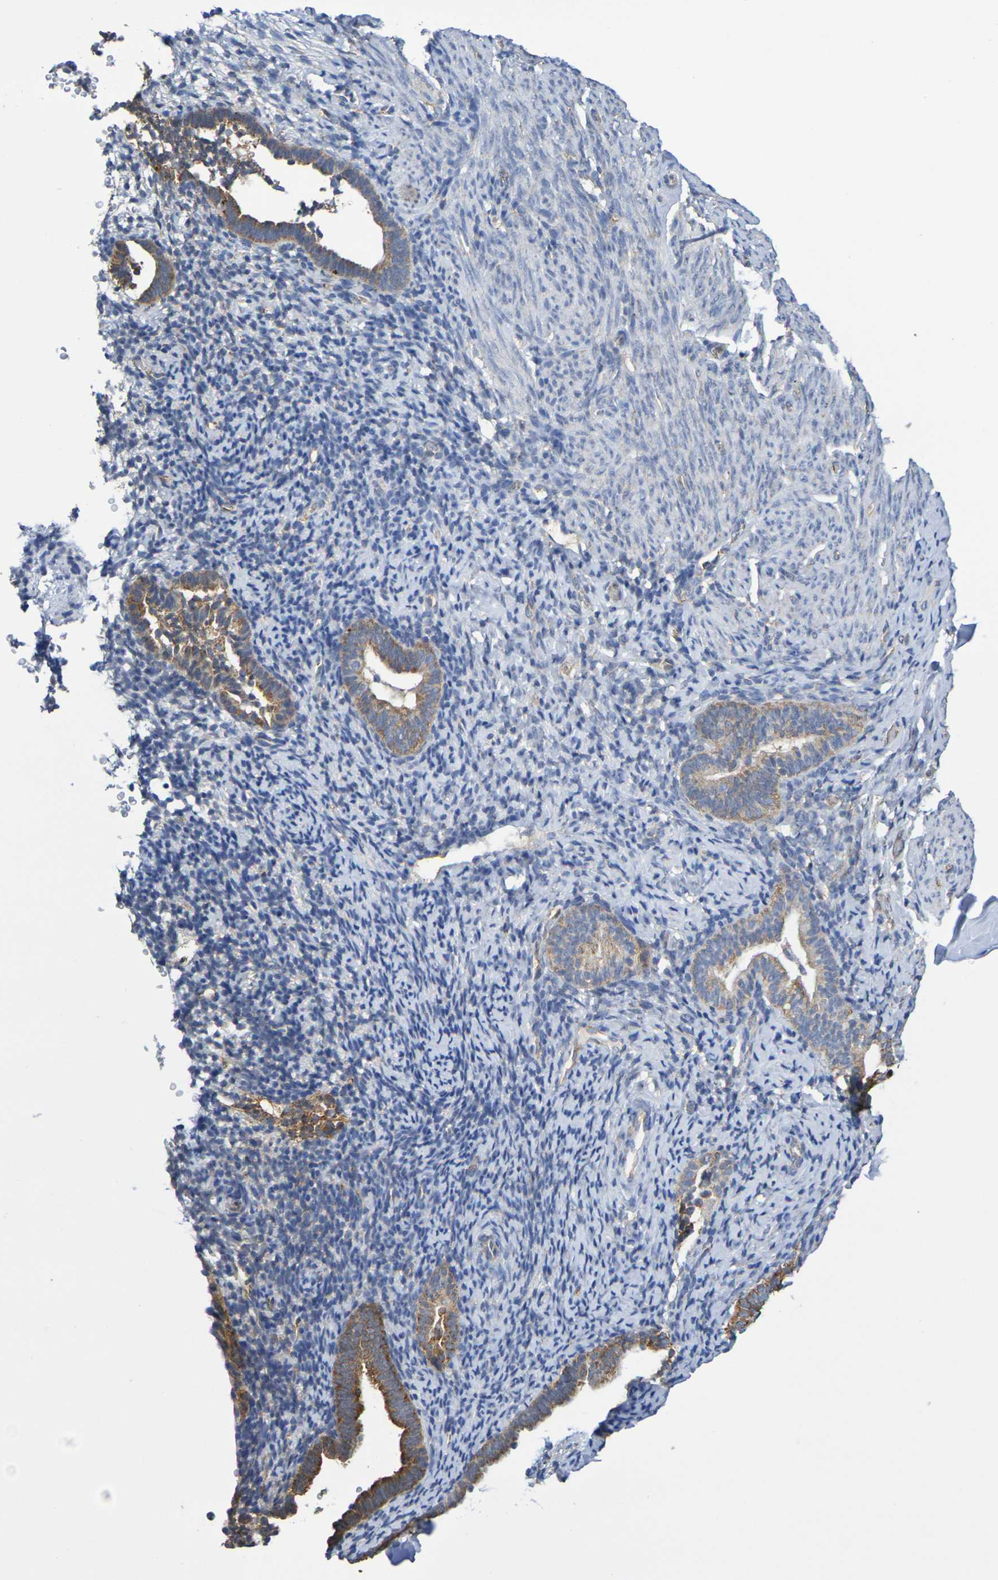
{"staining": {"intensity": "negative", "quantity": "none", "location": "none"}, "tissue": "endometrium", "cell_type": "Cells in endometrial stroma", "image_type": "normal", "snomed": [{"axis": "morphology", "description": "Normal tissue, NOS"}, {"axis": "topography", "description": "Endometrium"}], "caption": "Photomicrograph shows no protein staining in cells in endometrial stroma of normal endometrium. (Brightfield microscopy of DAB (3,3'-diaminobenzidine) immunohistochemistry at high magnification).", "gene": "CHRNB1", "patient": {"sex": "female", "age": 51}}